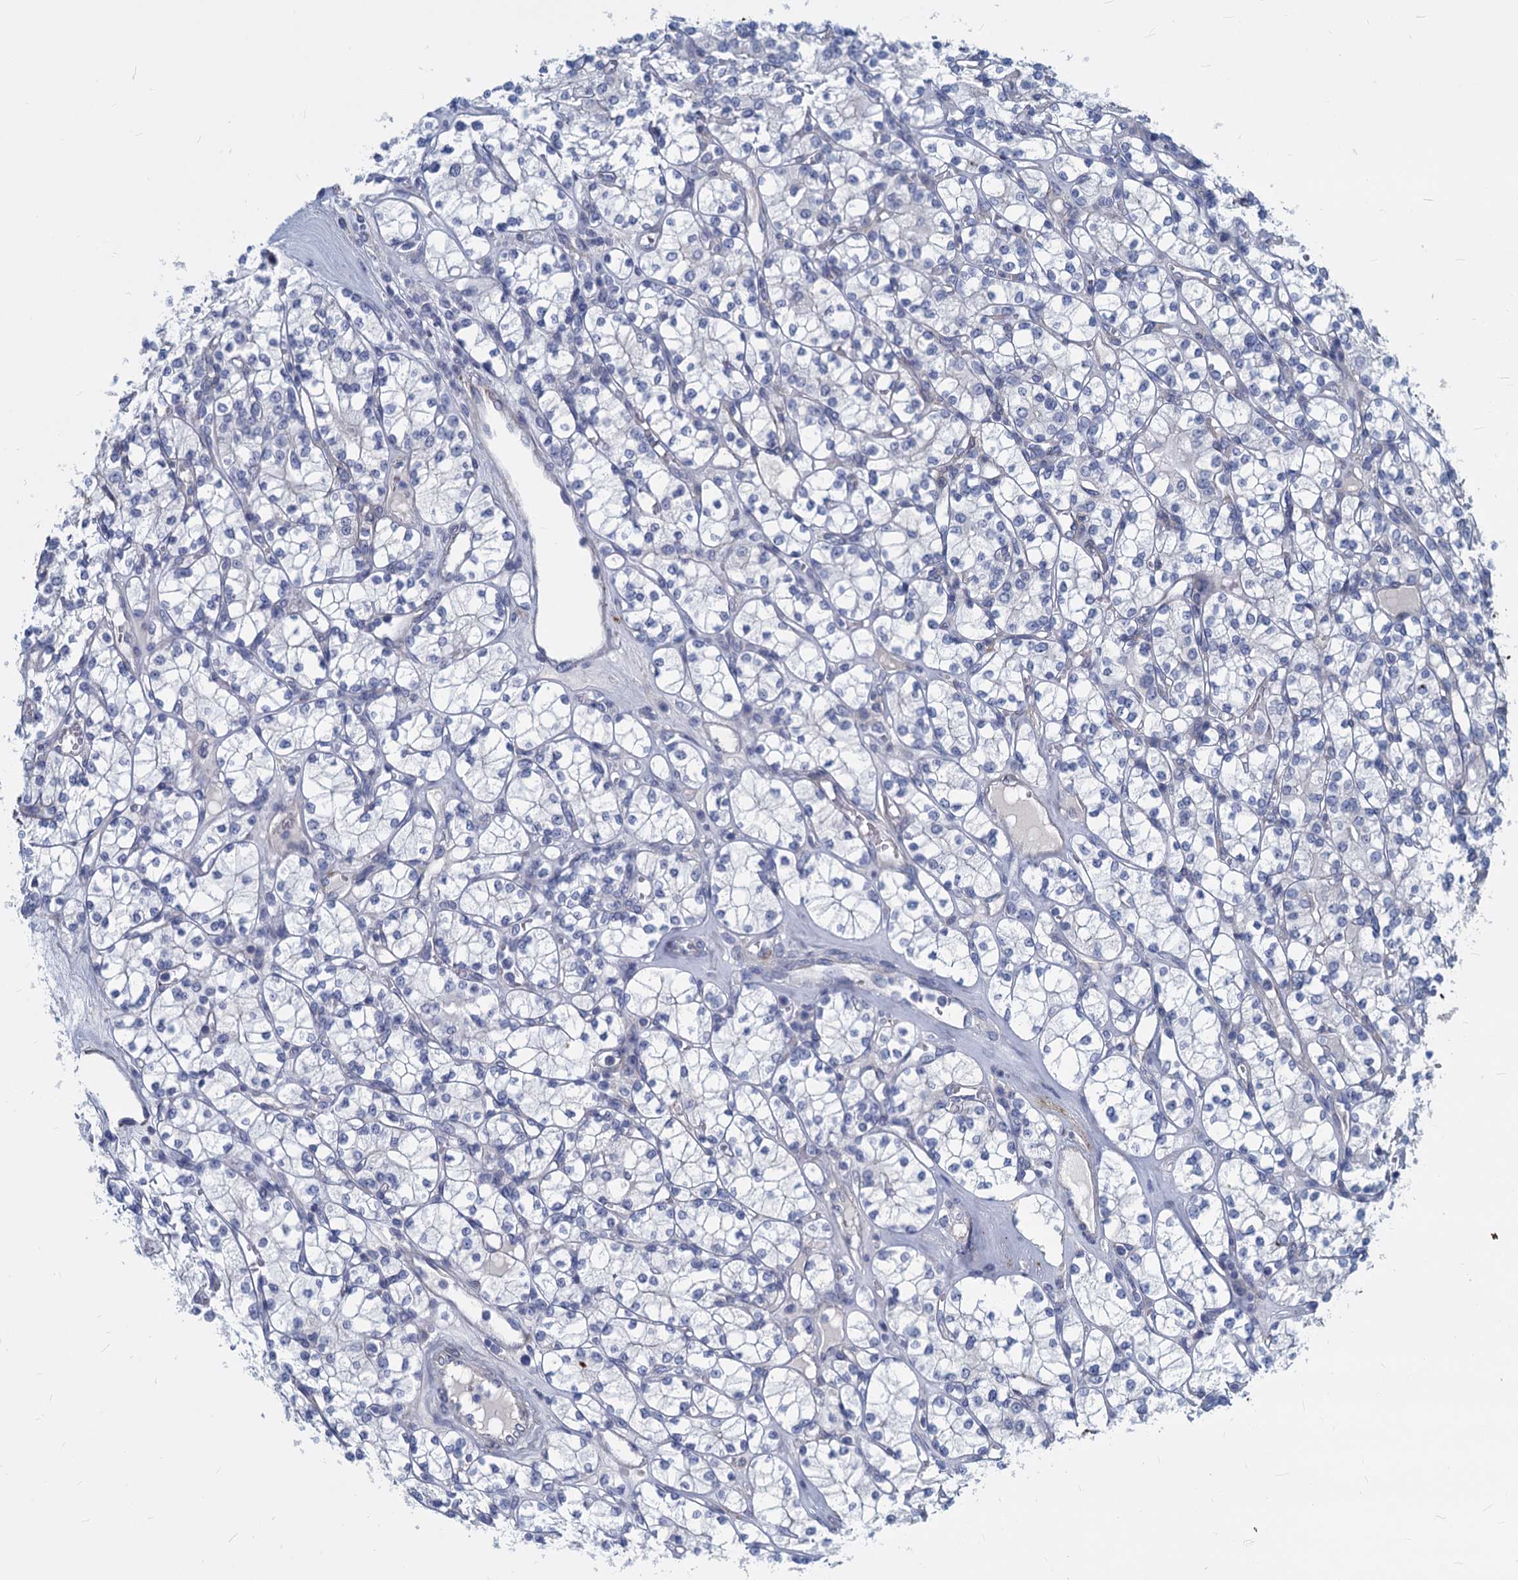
{"staining": {"intensity": "negative", "quantity": "none", "location": "none"}, "tissue": "renal cancer", "cell_type": "Tumor cells", "image_type": "cancer", "snomed": [{"axis": "morphology", "description": "Adenocarcinoma, NOS"}, {"axis": "topography", "description": "Kidney"}], "caption": "A high-resolution histopathology image shows immunohistochemistry staining of adenocarcinoma (renal), which reveals no significant staining in tumor cells.", "gene": "GSTM3", "patient": {"sex": "male", "age": 77}}